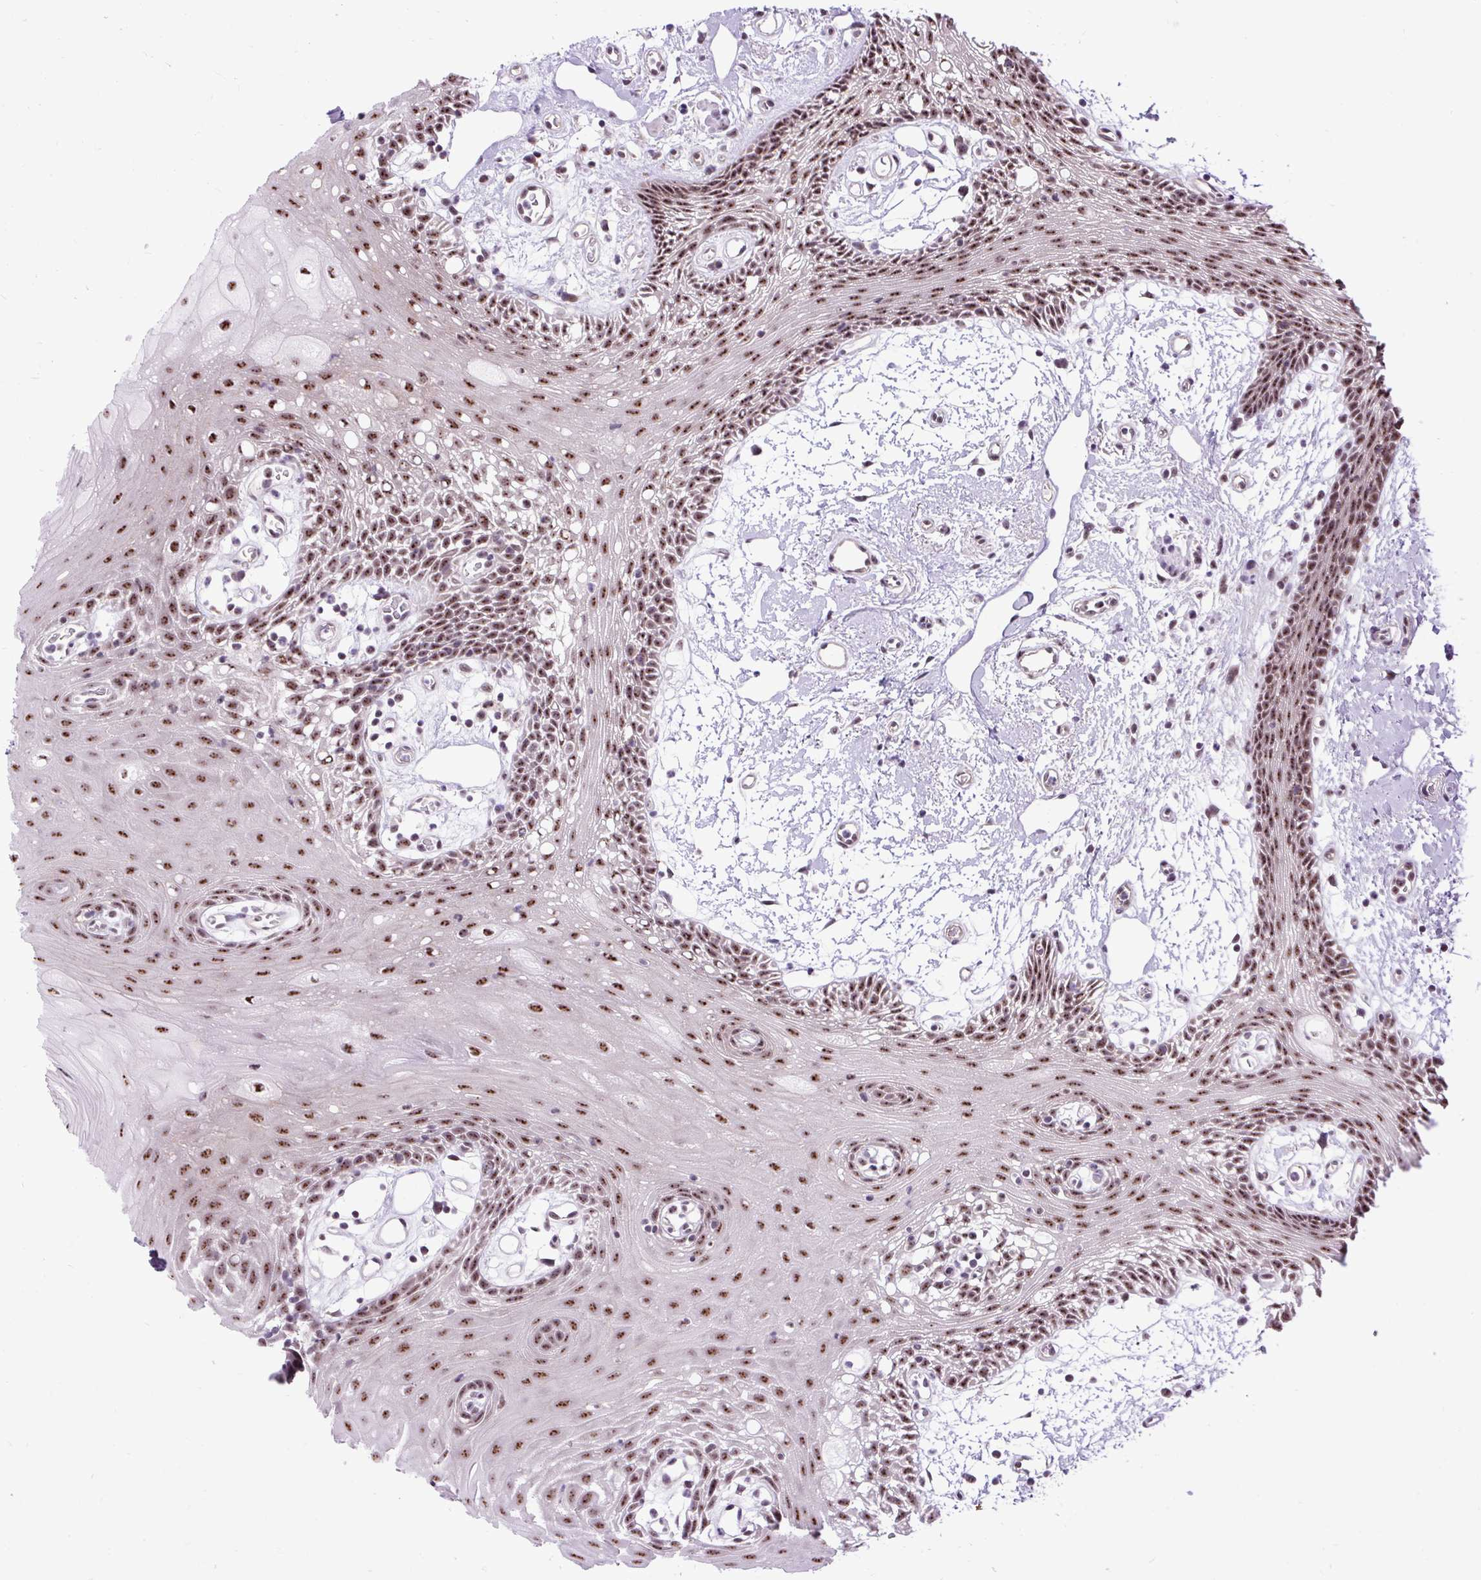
{"staining": {"intensity": "moderate", "quantity": ">75%", "location": "nuclear"}, "tissue": "oral mucosa", "cell_type": "Squamous epithelial cells", "image_type": "normal", "snomed": [{"axis": "morphology", "description": "Normal tissue, NOS"}, {"axis": "topography", "description": "Oral tissue"}], "caption": "Immunohistochemical staining of normal oral mucosa exhibits >75% levels of moderate nuclear protein staining in approximately >75% of squamous epithelial cells. Nuclei are stained in blue.", "gene": "SMC5", "patient": {"sex": "female", "age": 59}}